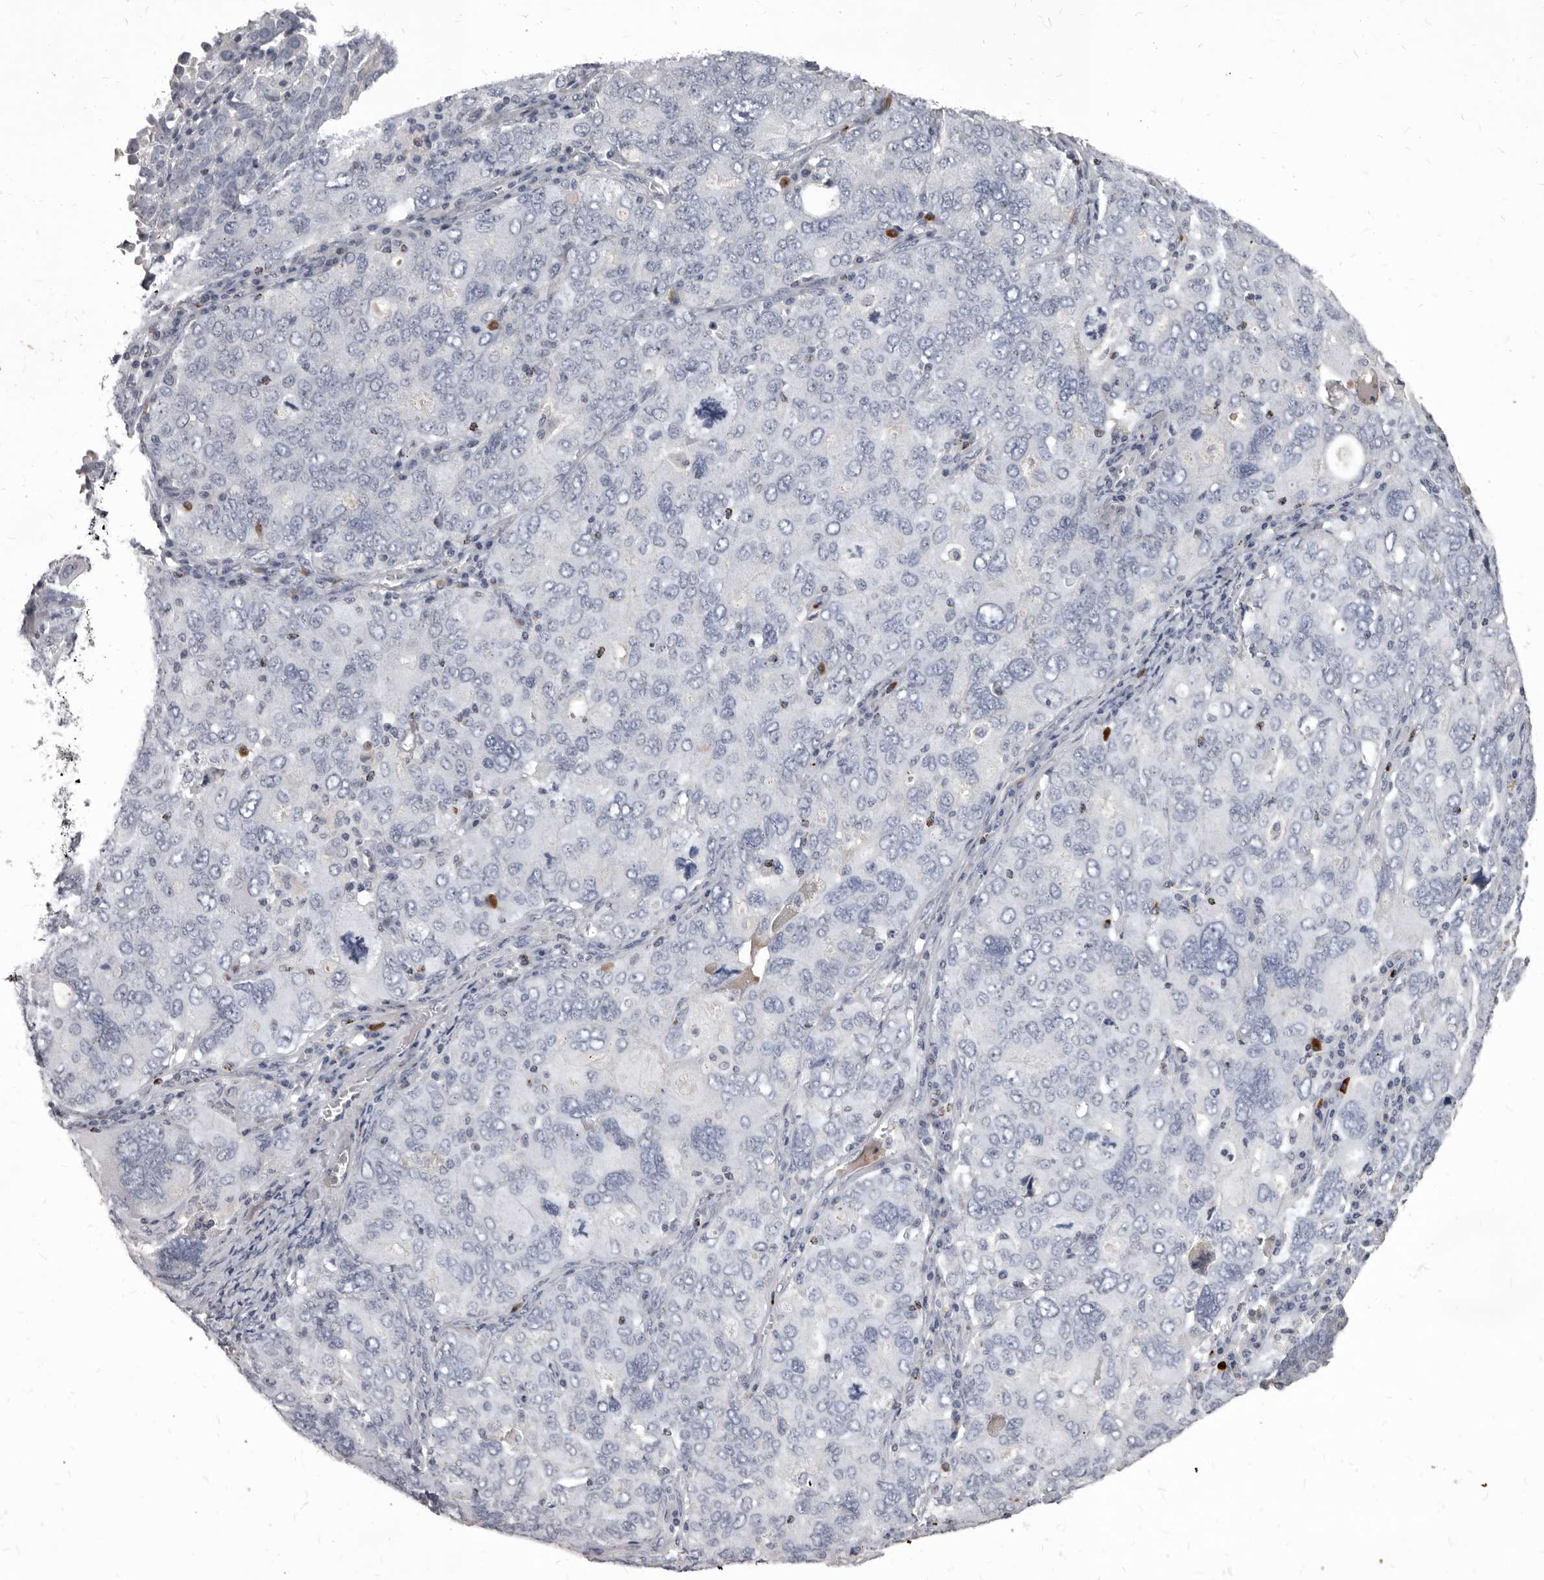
{"staining": {"intensity": "negative", "quantity": "none", "location": "none"}, "tissue": "ovarian cancer", "cell_type": "Tumor cells", "image_type": "cancer", "snomed": [{"axis": "morphology", "description": "Carcinoma, endometroid"}, {"axis": "topography", "description": "Ovary"}], "caption": "This image is of endometroid carcinoma (ovarian) stained with IHC to label a protein in brown with the nuclei are counter-stained blue. There is no positivity in tumor cells. Brightfield microscopy of immunohistochemistry stained with DAB (3,3'-diaminobenzidine) (brown) and hematoxylin (blue), captured at high magnification.", "gene": "GZMH", "patient": {"sex": "female", "age": 62}}